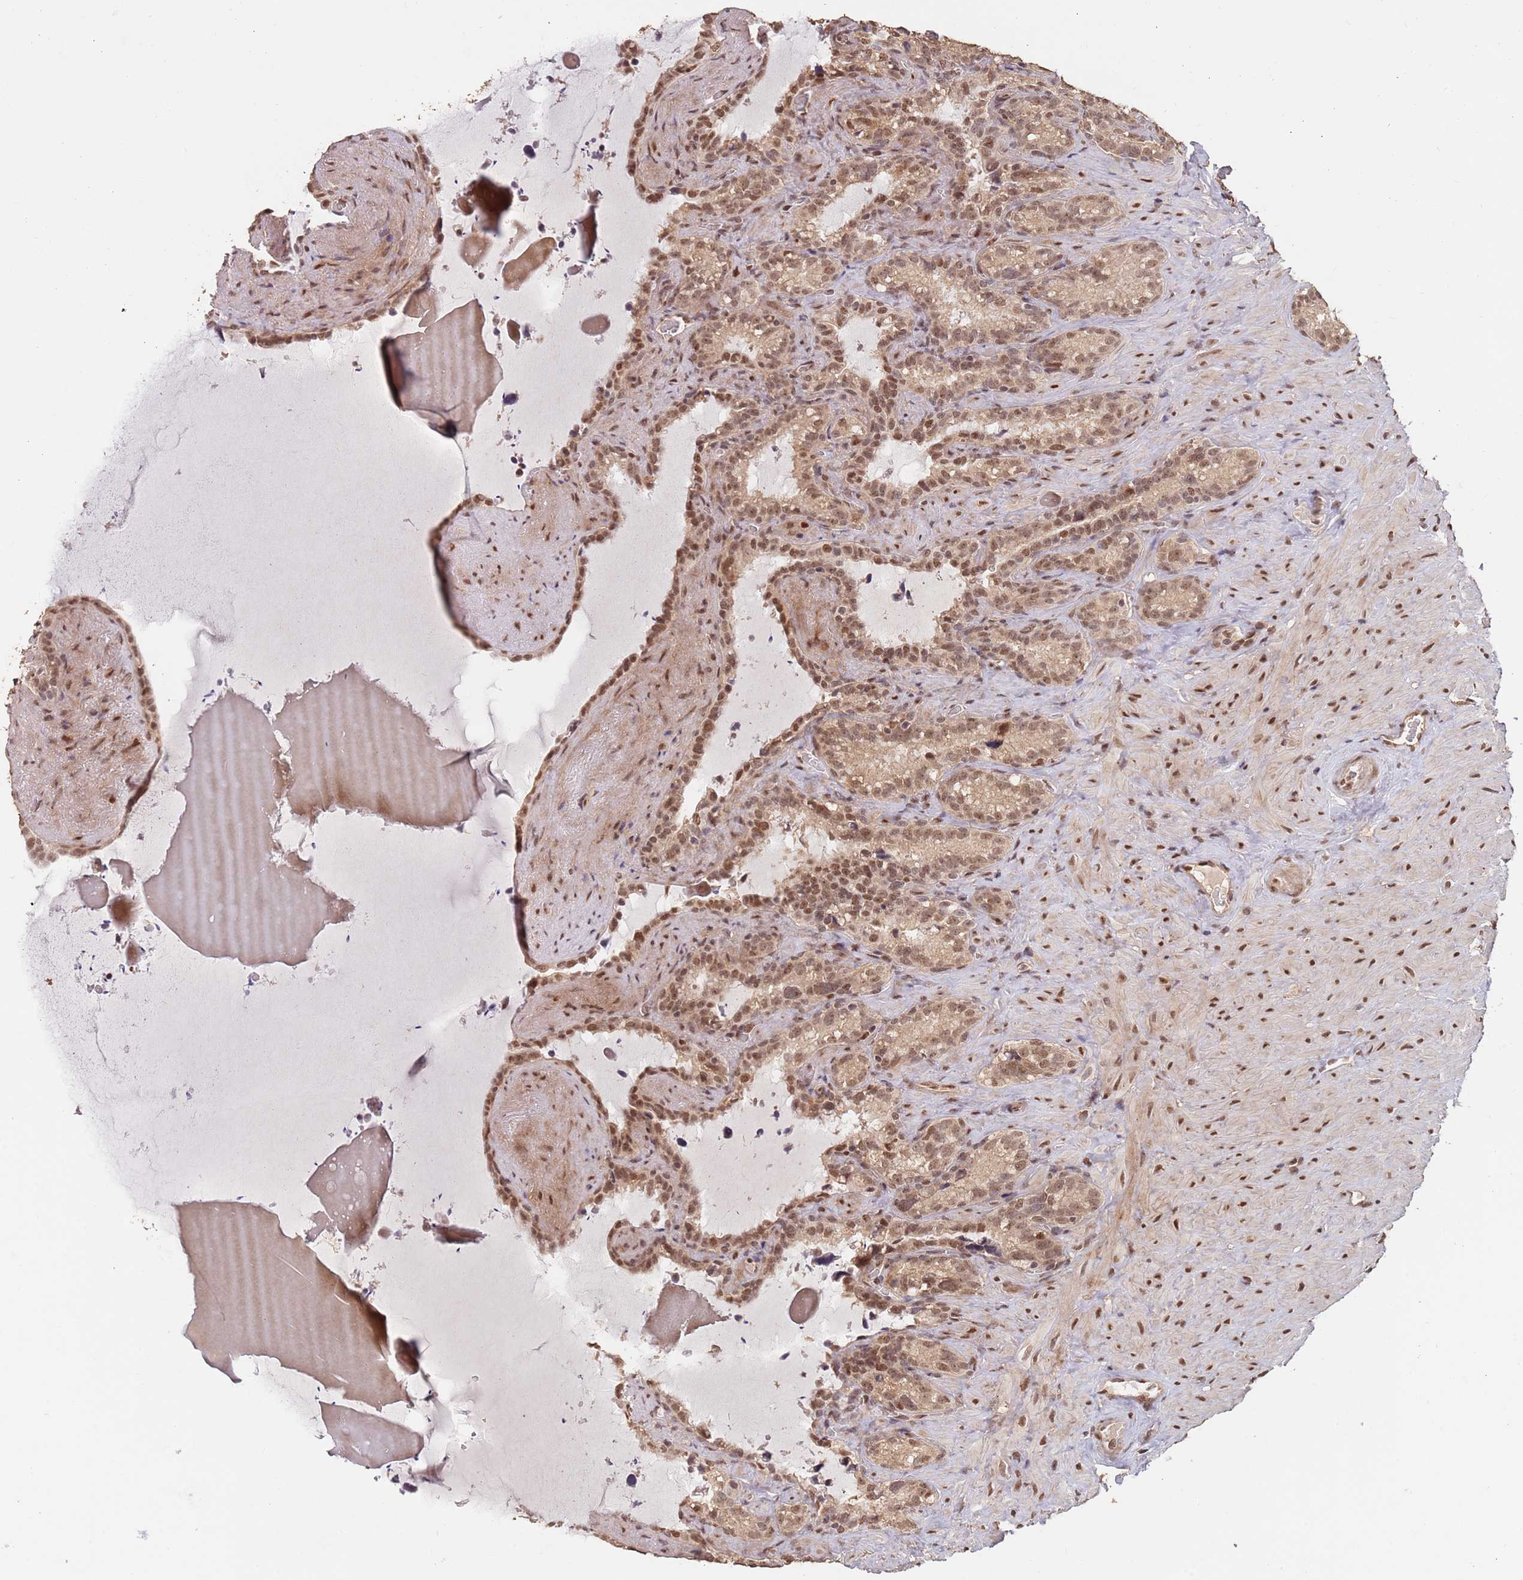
{"staining": {"intensity": "moderate", "quantity": ">75%", "location": "nuclear"}, "tissue": "seminal vesicle", "cell_type": "Glandular cells", "image_type": "normal", "snomed": [{"axis": "morphology", "description": "Normal tissue, NOS"}, {"axis": "topography", "description": "Prostate"}, {"axis": "topography", "description": "Seminal veicle"}], "caption": "This photomicrograph demonstrates immunohistochemistry staining of normal human seminal vesicle, with medium moderate nuclear expression in approximately >75% of glandular cells.", "gene": "RFXANK", "patient": {"sex": "male", "age": 58}}